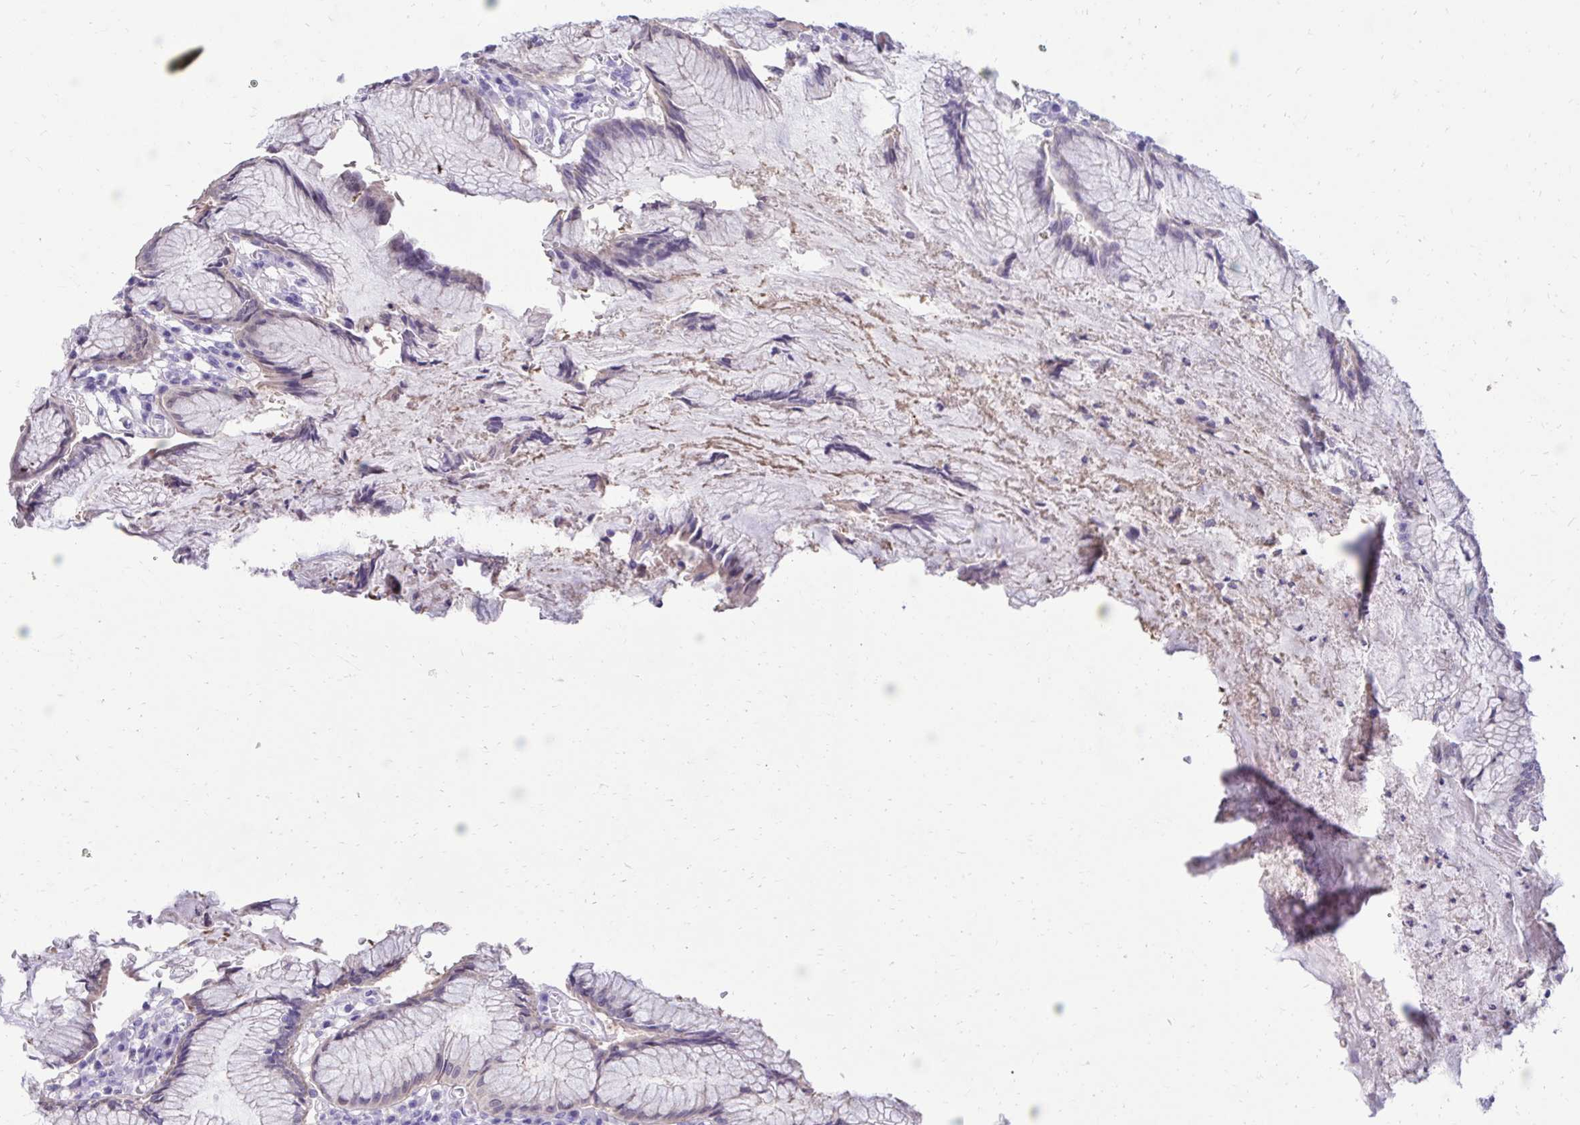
{"staining": {"intensity": "weak", "quantity": "<25%", "location": "cytoplasmic/membranous"}, "tissue": "stomach", "cell_type": "Glandular cells", "image_type": "normal", "snomed": [{"axis": "morphology", "description": "Normal tissue, NOS"}, {"axis": "topography", "description": "Stomach"}], "caption": "Glandular cells show no significant positivity in normal stomach. (DAB (3,3'-diaminobenzidine) immunohistochemistry (IHC) visualized using brightfield microscopy, high magnification).", "gene": "TMCO5A", "patient": {"sex": "male", "age": 55}}